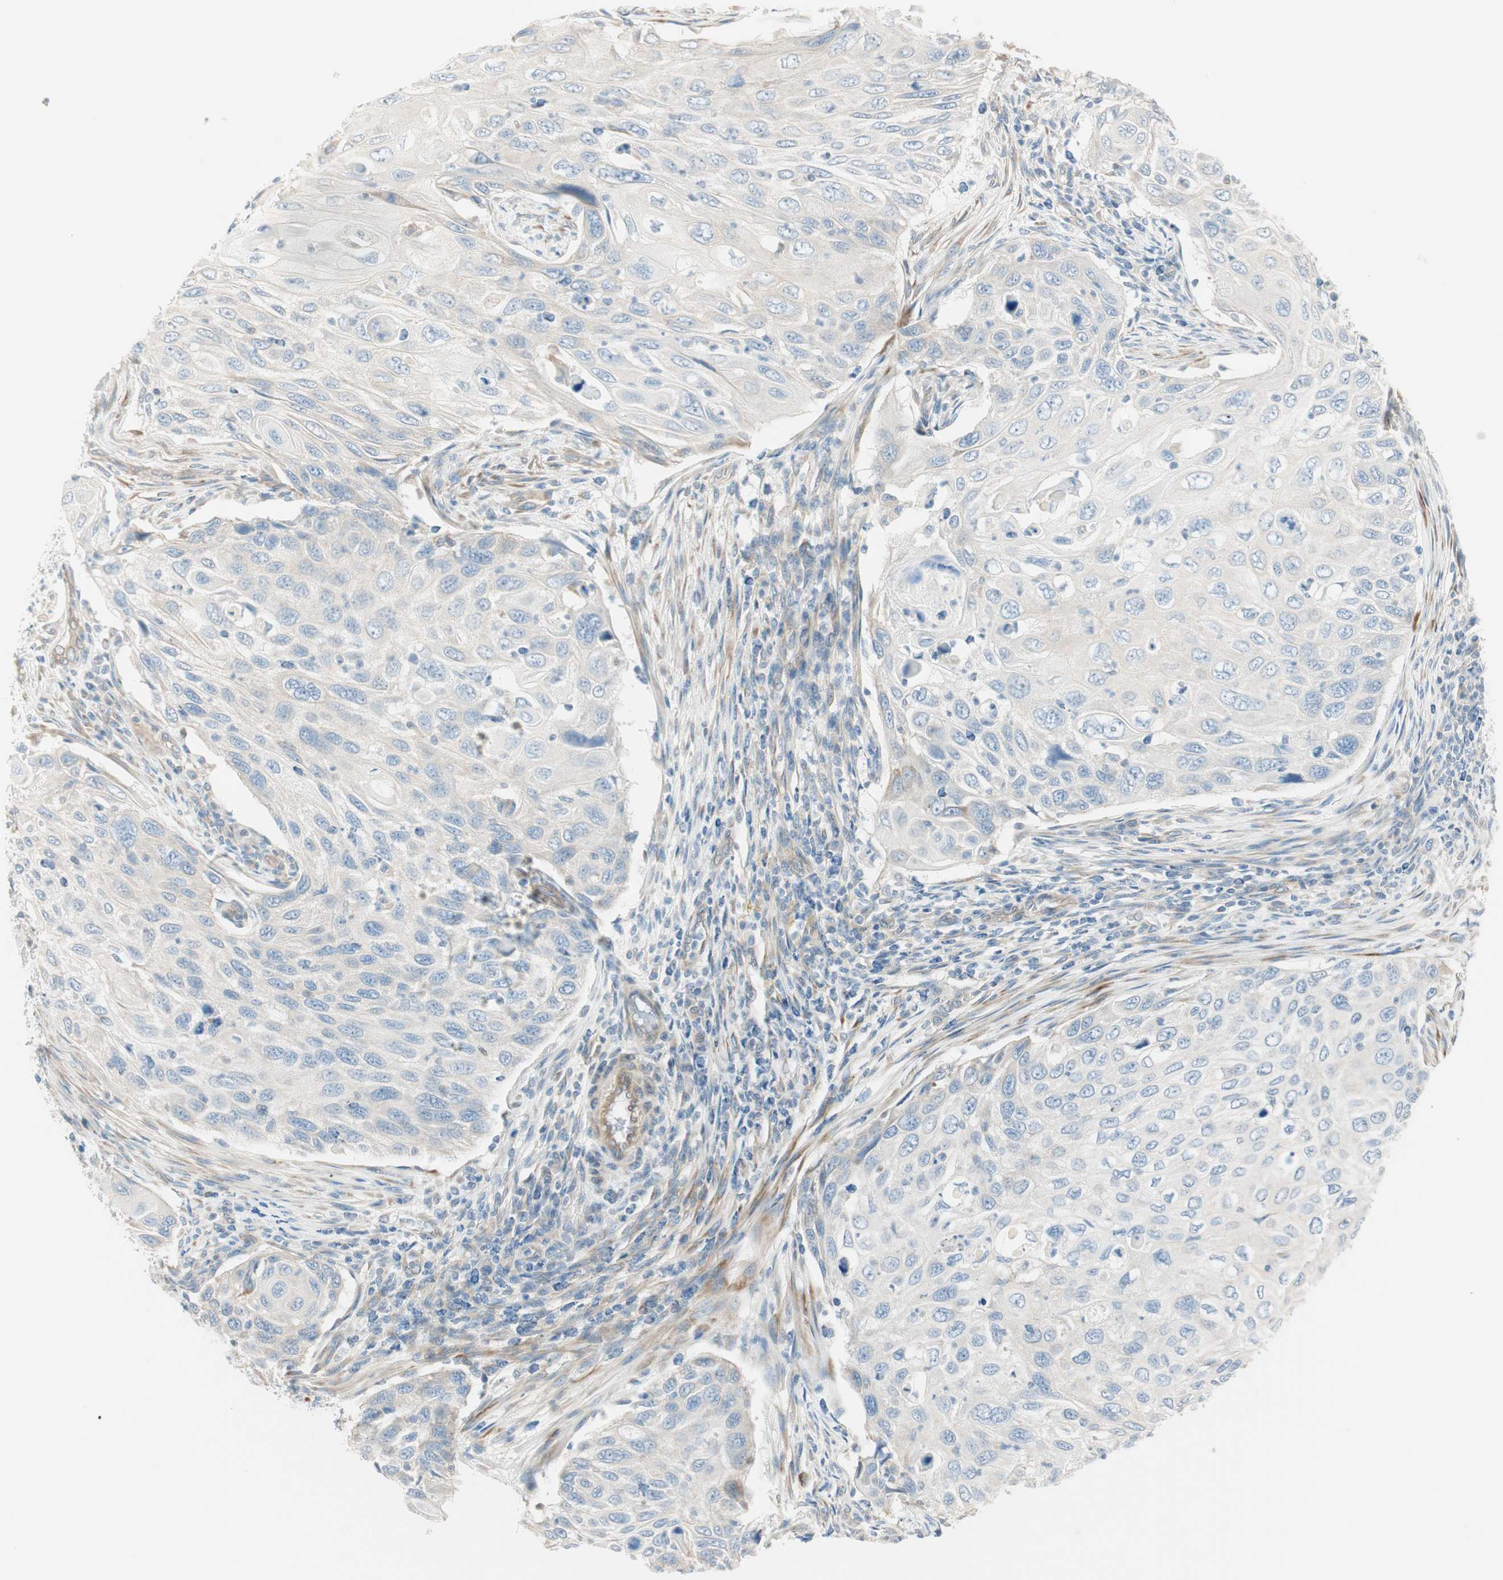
{"staining": {"intensity": "negative", "quantity": "none", "location": "none"}, "tissue": "cervical cancer", "cell_type": "Tumor cells", "image_type": "cancer", "snomed": [{"axis": "morphology", "description": "Squamous cell carcinoma, NOS"}, {"axis": "topography", "description": "Cervix"}], "caption": "IHC image of neoplastic tissue: squamous cell carcinoma (cervical) stained with DAB exhibits no significant protein positivity in tumor cells.", "gene": "CDK3", "patient": {"sex": "female", "age": 70}}